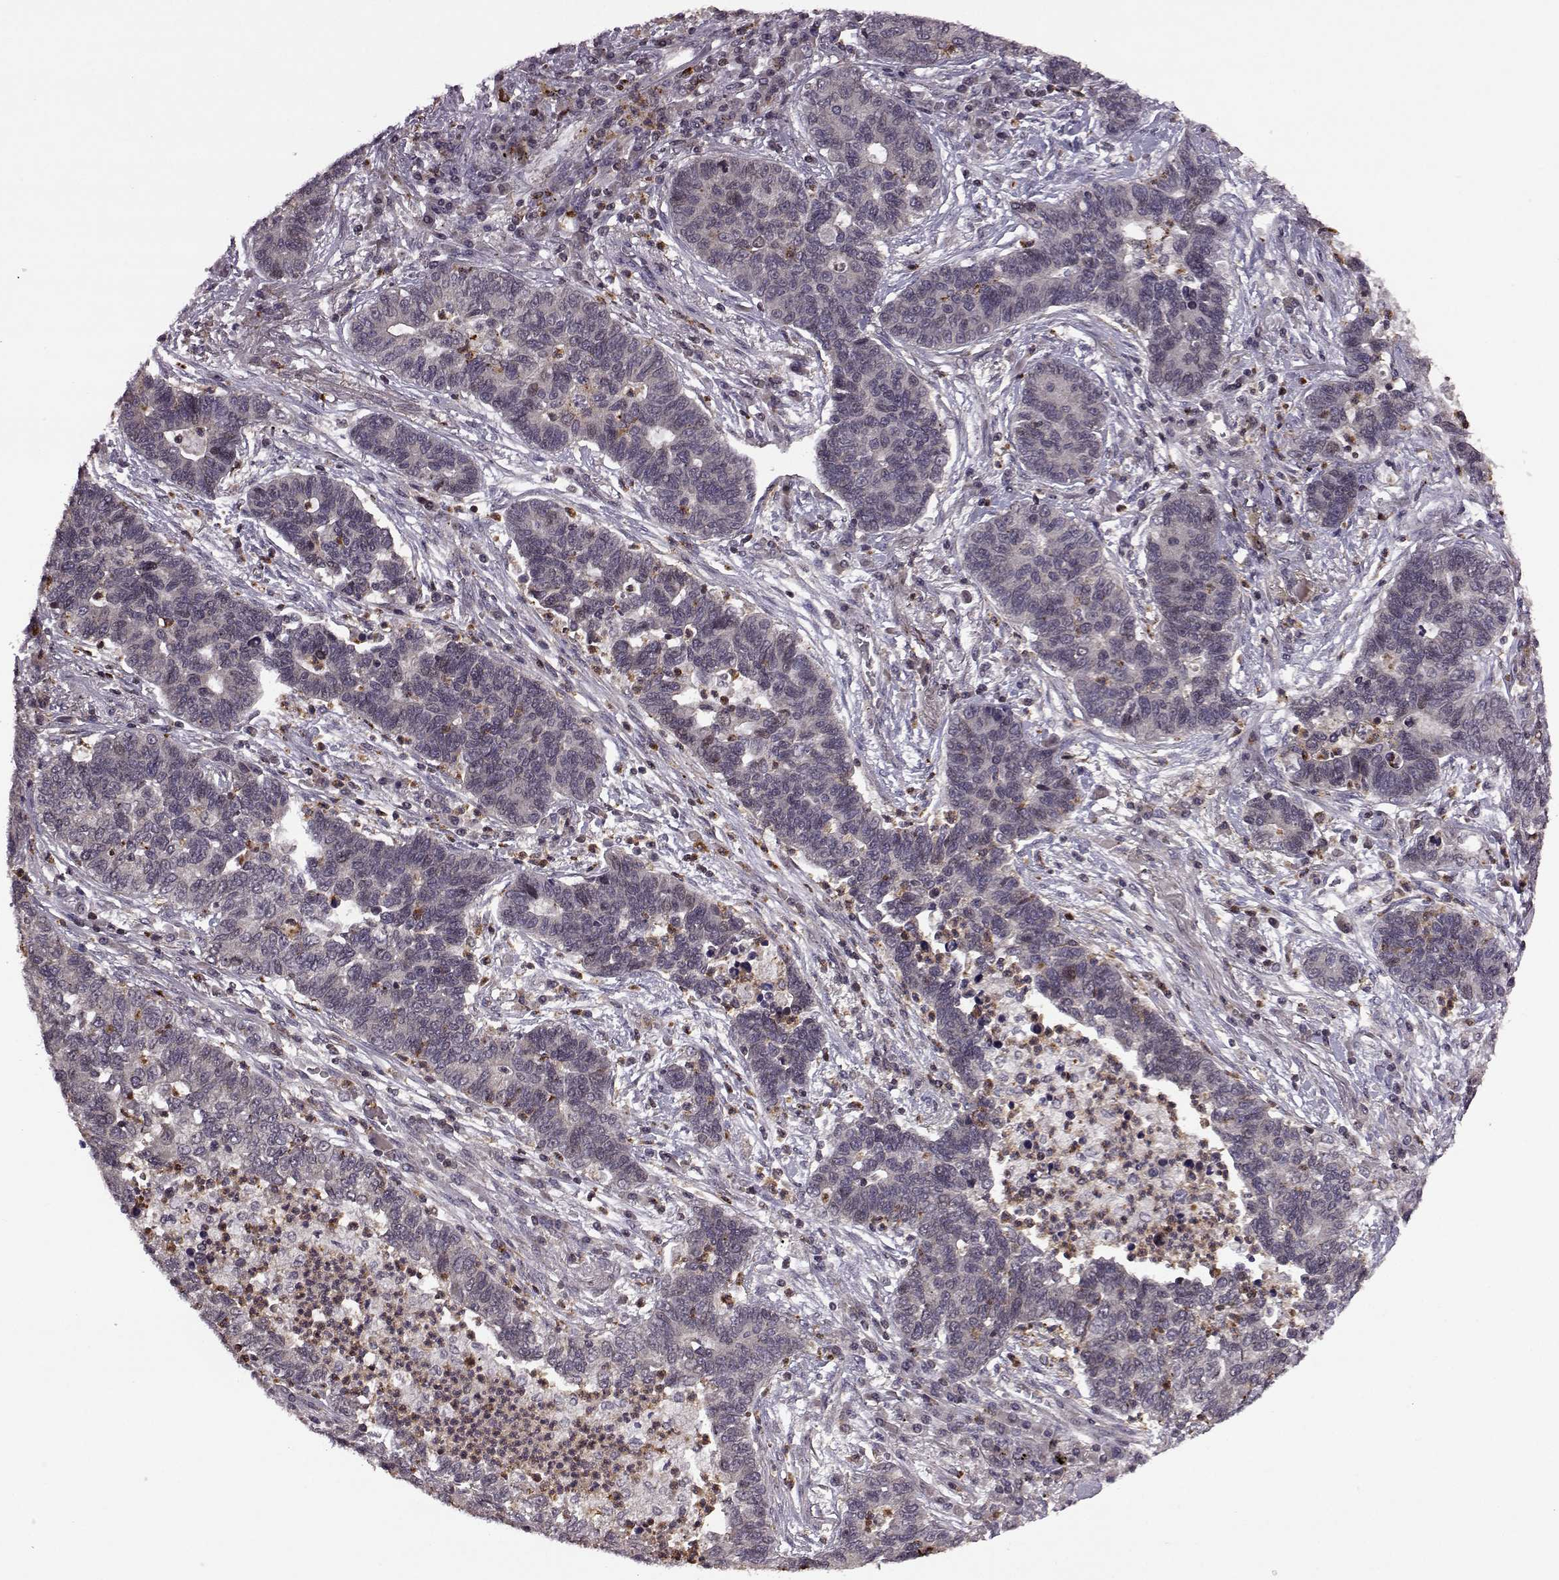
{"staining": {"intensity": "negative", "quantity": "none", "location": "none"}, "tissue": "lung cancer", "cell_type": "Tumor cells", "image_type": "cancer", "snomed": [{"axis": "morphology", "description": "Adenocarcinoma, NOS"}, {"axis": "topography", "description": "Lung"}], "caption": "Immunohistochemistry image of adenocarcinoma (lung) stained for a protein (brown), which displays no expression in tumor cells.", "gene": "TRMU", "patient": {"sex": "female", "age": 57}}